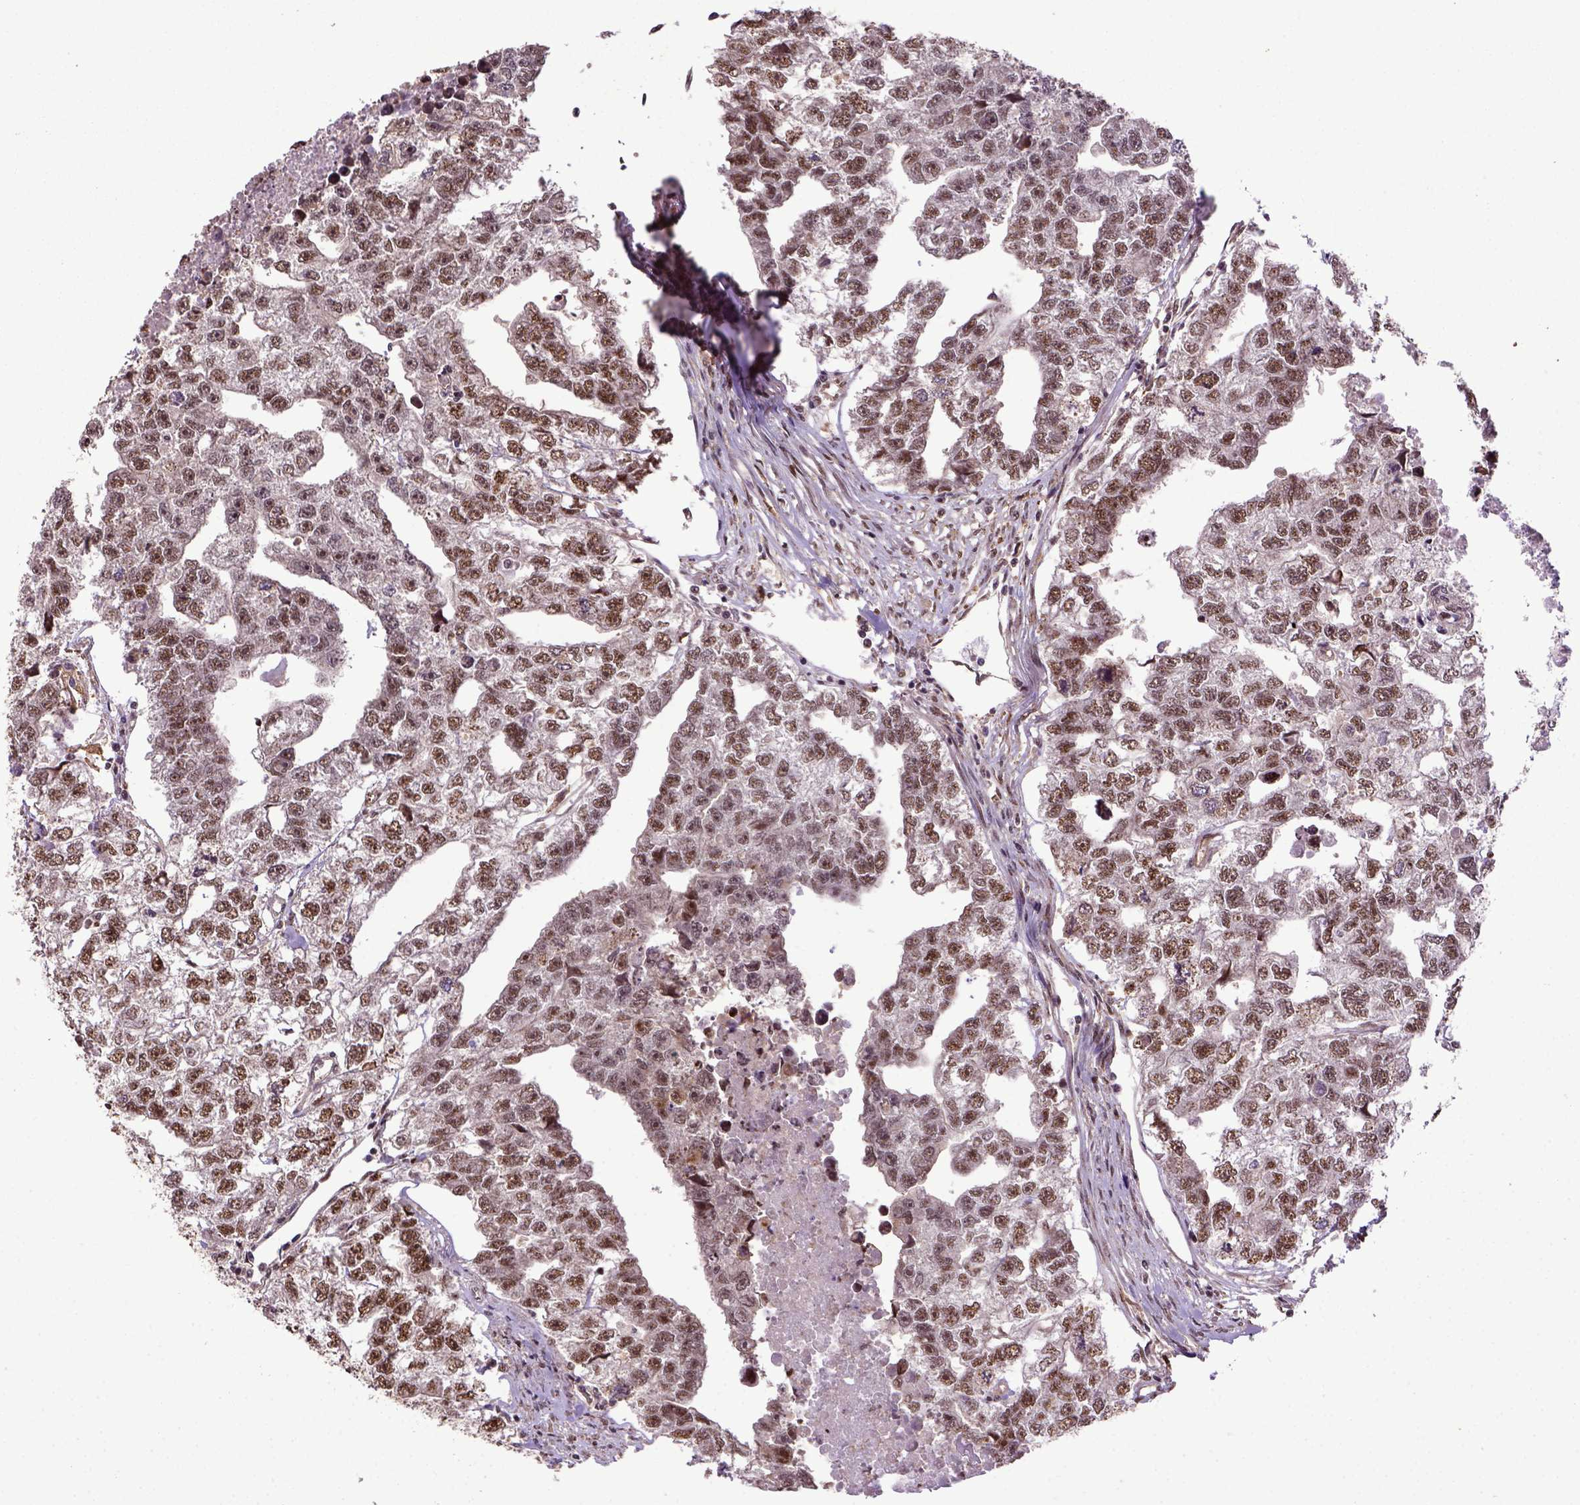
{"staining": {"intensity": "moderate", "quantity": ">75%", "location": "nuclear"}, "tissue": "testis cancer", "cell_type": "Tumor cells", "image_type": "cancer", "snomed": [{"axis": "morphology", "description": "Carcinoma, Embryonal, NOS"}, {"axis": "morphology", "description": "Teratoma, malignant, NOS"}, {"axis": "topography", "description": "Testis"}], "caption": "DAB (3,3'-diaminobenzidine) immunohistochemical staining of human testis malignant teratoma reveals moderate nuclear protein positivity in about >75% of tumor cells.", "gene": "PPIG", "patient": {"sex": "male", "age": 44}}